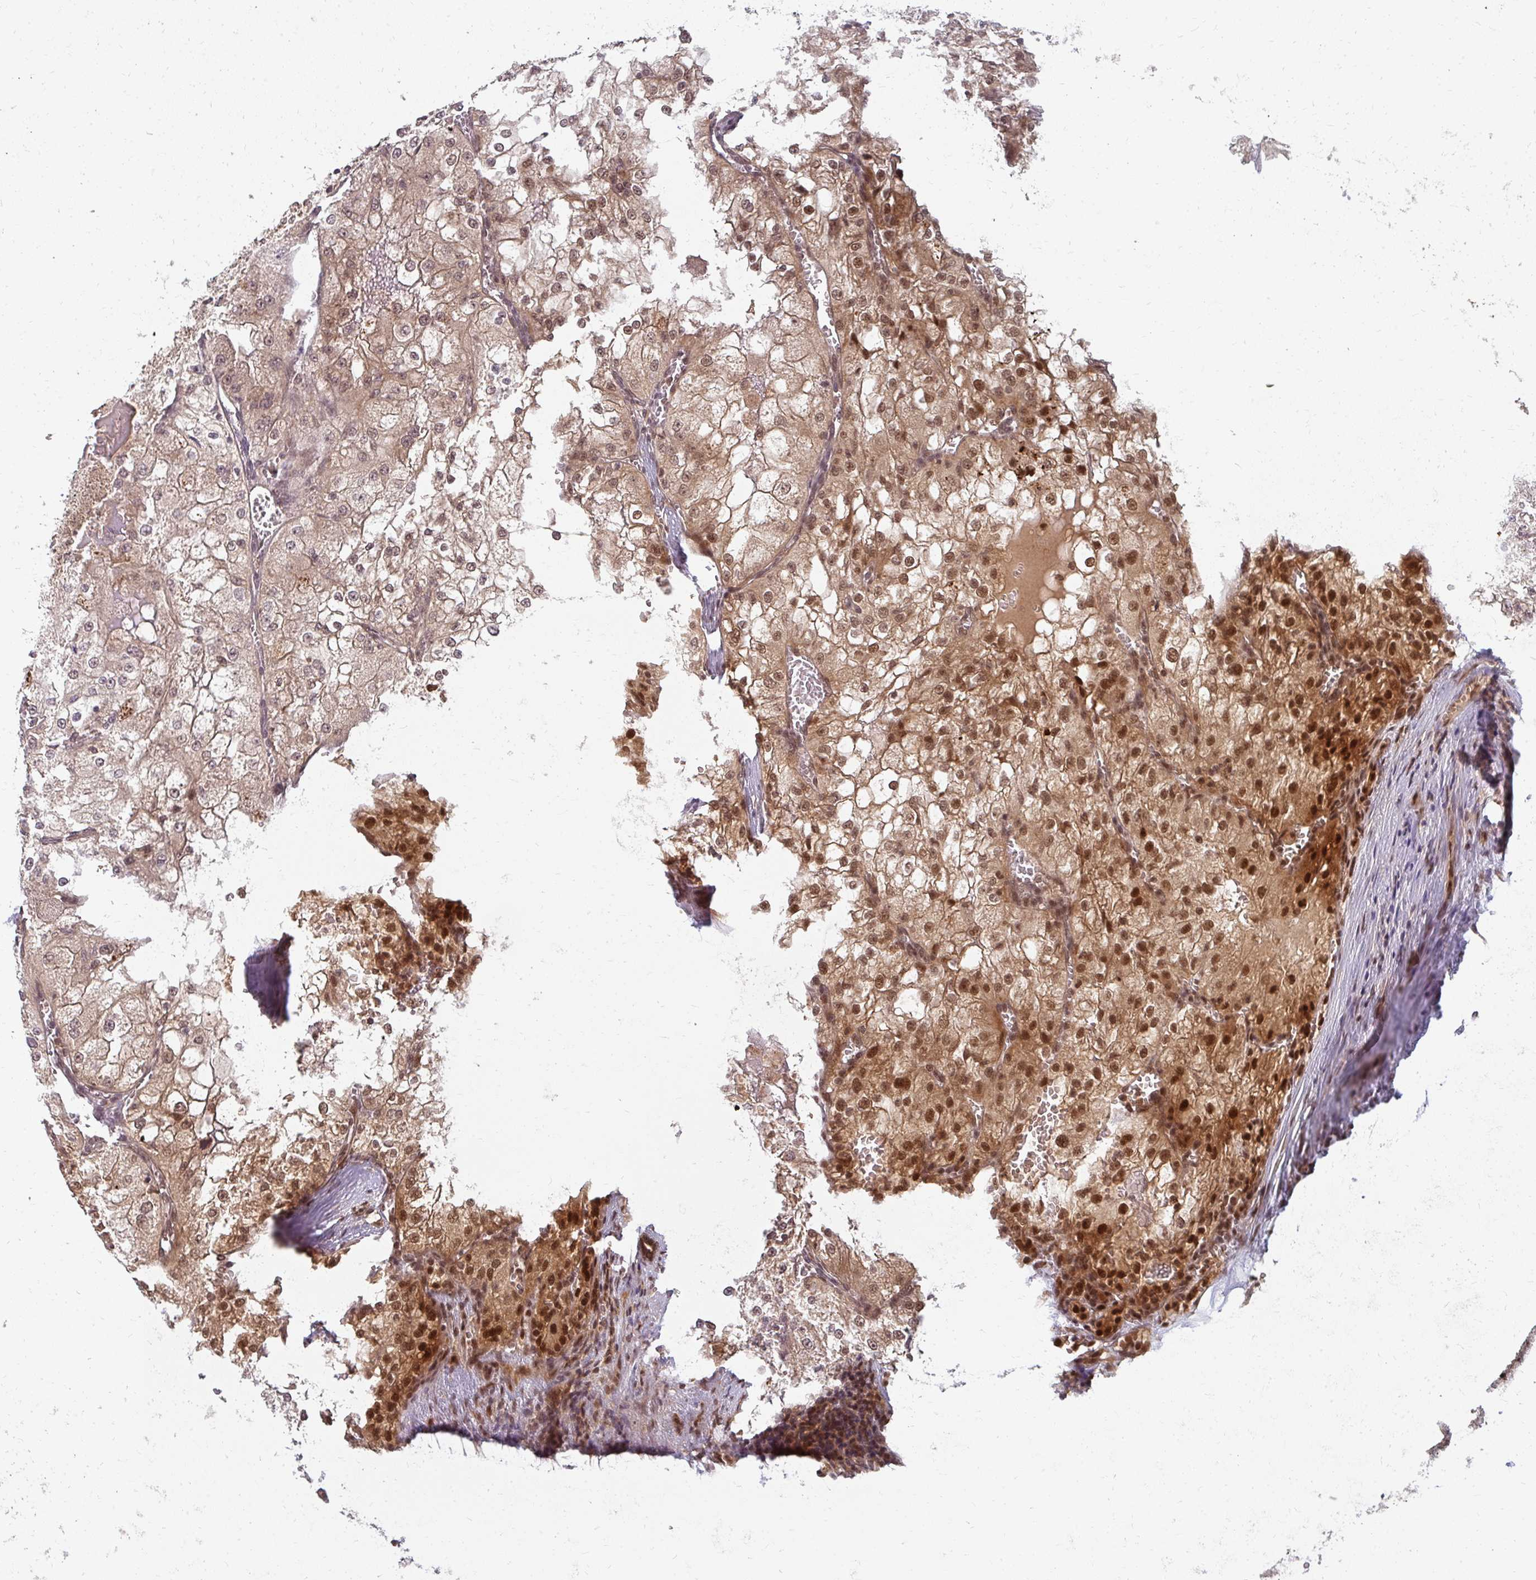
{"staining": {"intensity": "moderate", "quantity": "25%-75%", "location": "cytoplasmic/membranous,nuclear"}, "tissue": "renal cancer", "cell_type": "Tumor cells", "image_type": "cancer", "snomed": [{"axis": "morphology", "description": "Adenocarcinoma, NOS"}, {"axis": "topography", "description": "Kidney"}], "caption": "Protein staining of adenocarcinoma (renal) tissue shows moderate cytoplasmic/membranous and nuclear positivity in about 25%-75% of tumor cells.", "gene": "GTF3C6", "patient": {"sex": "female", "age": 74}}